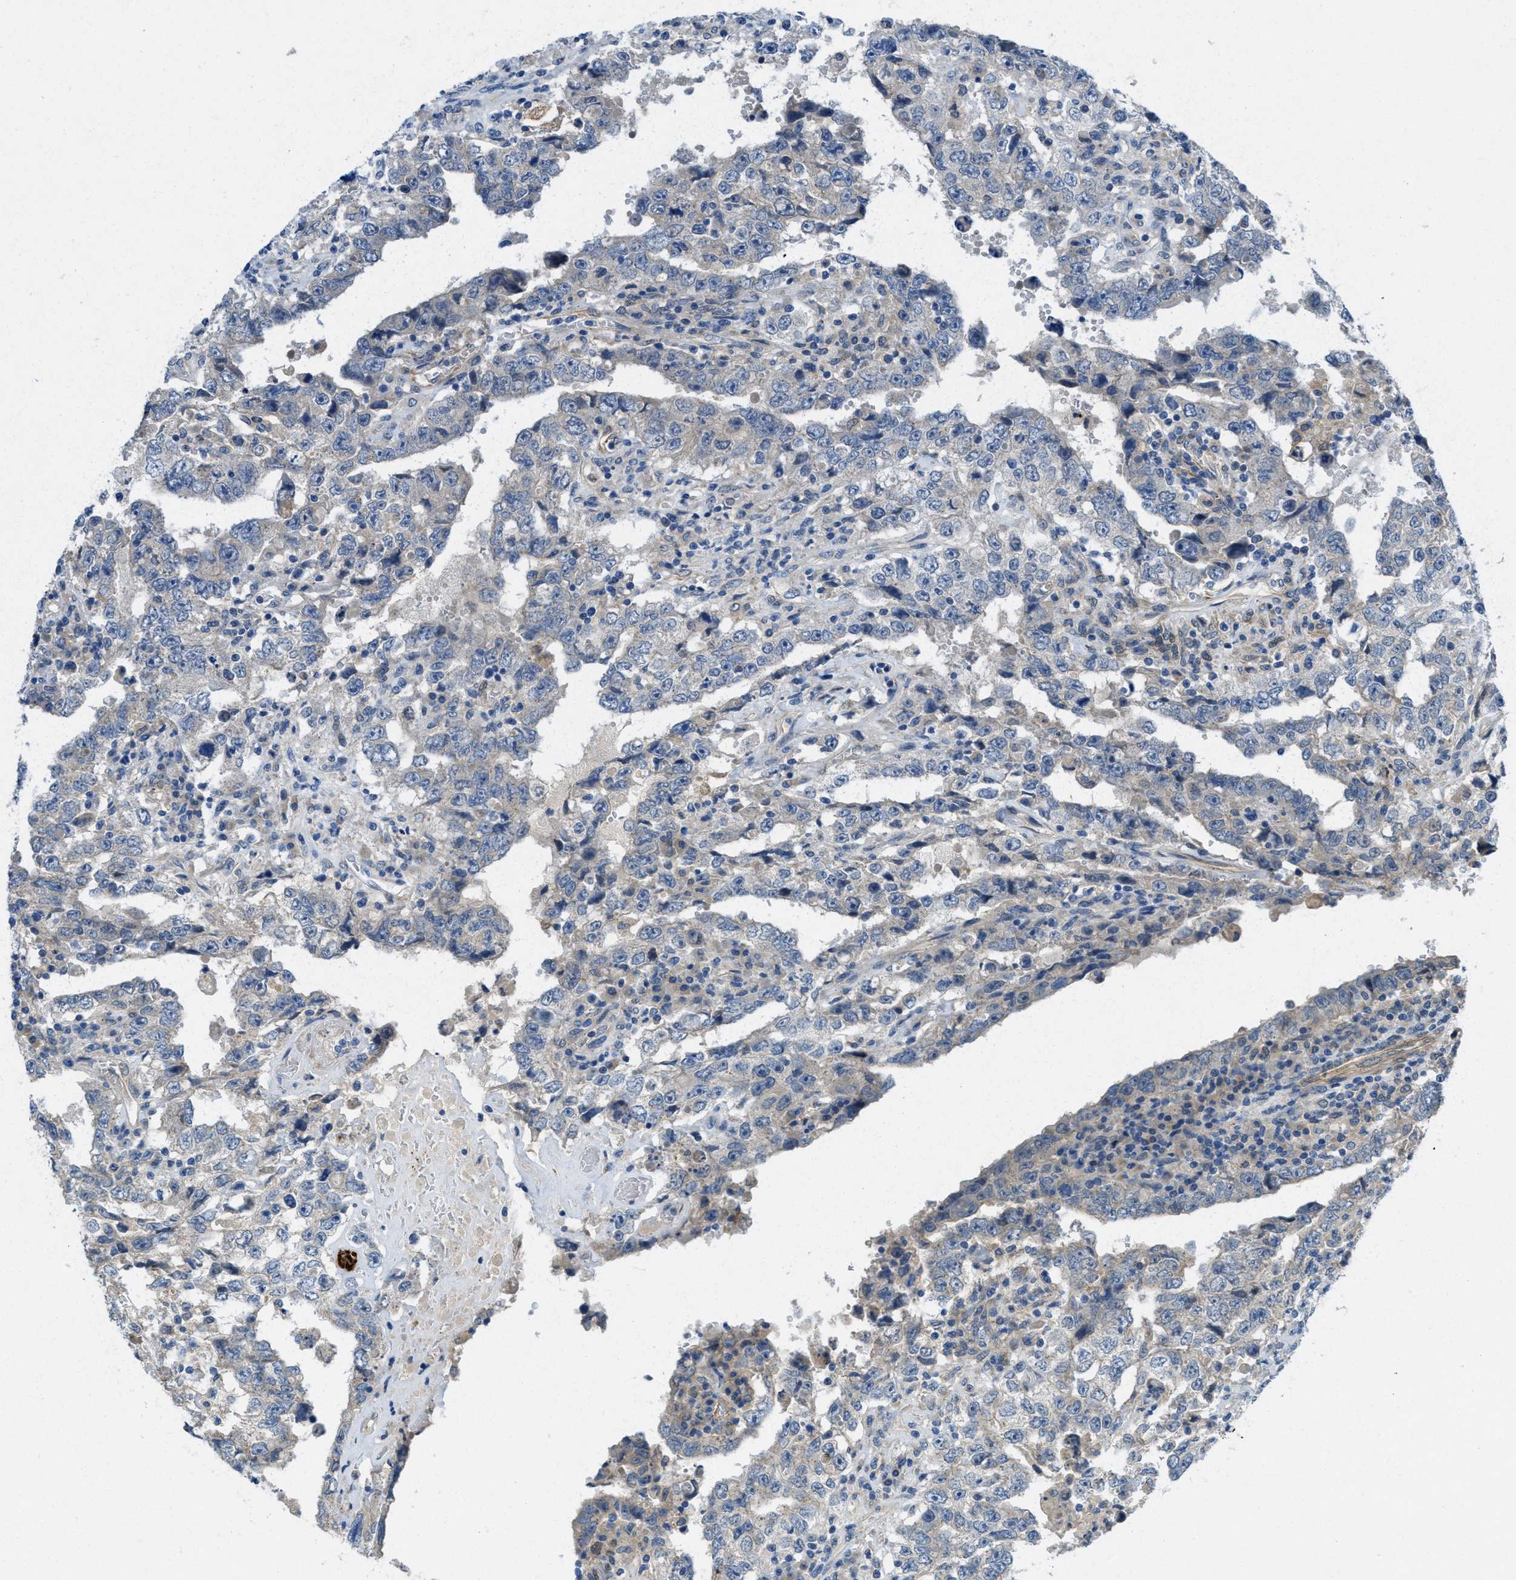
{"staining": {"intensity": "negative", "quantity": "none", "location": "none"}, "tissue": "testis cancer", "cell_type": "Tumor cells", "image_type": "cancer", "snomed": [{"axis": "morphology", "description": "Carcinoma, Embryonal, NOS"}, {"axis": "topography", "description": "Testis"}], "caption": "The photomicrograph displays no significant positivity in tumor cells of testis cancer (embryonal carcinoma).", "gene": "RIPK2", "patient": {"sex": "male", "age": 26}}